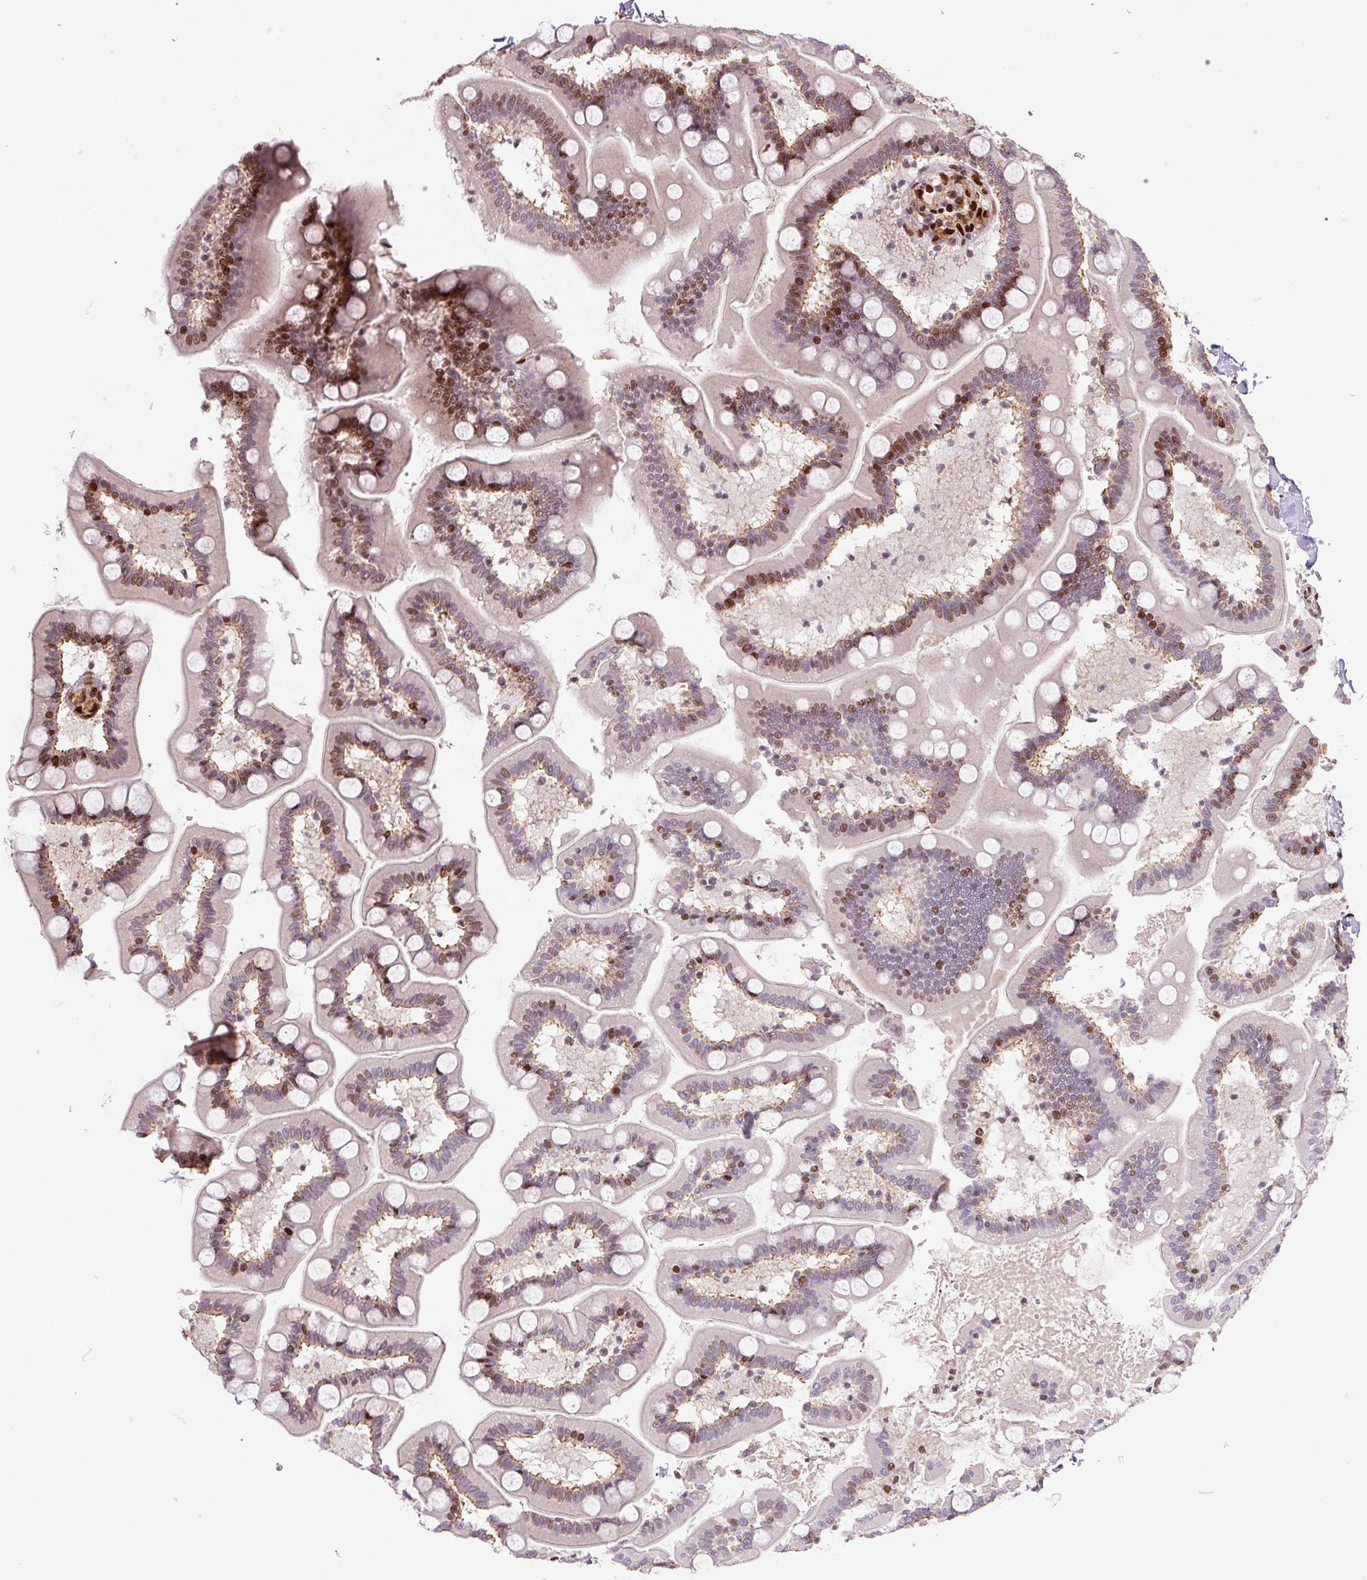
{"staining": {"intensity": "moderate", "quantity": "25%-75%", "location": "nuclear"}, "tissue": "small intestine", "cell_type": "Glandular cells", "image_type": "normal", "snomed": [{"axis": "morphology", "description": "Normal tissue, NOS"}, {"axis": "topography", "description": "Small intestine"}], "caption": "A medium amount of moderate nuclear positivity is present in approximately 25%-75% of glandular cells in benign small intestine.", "gene": "PYDC2", "patient": {"sex": "female", "age": 64}}